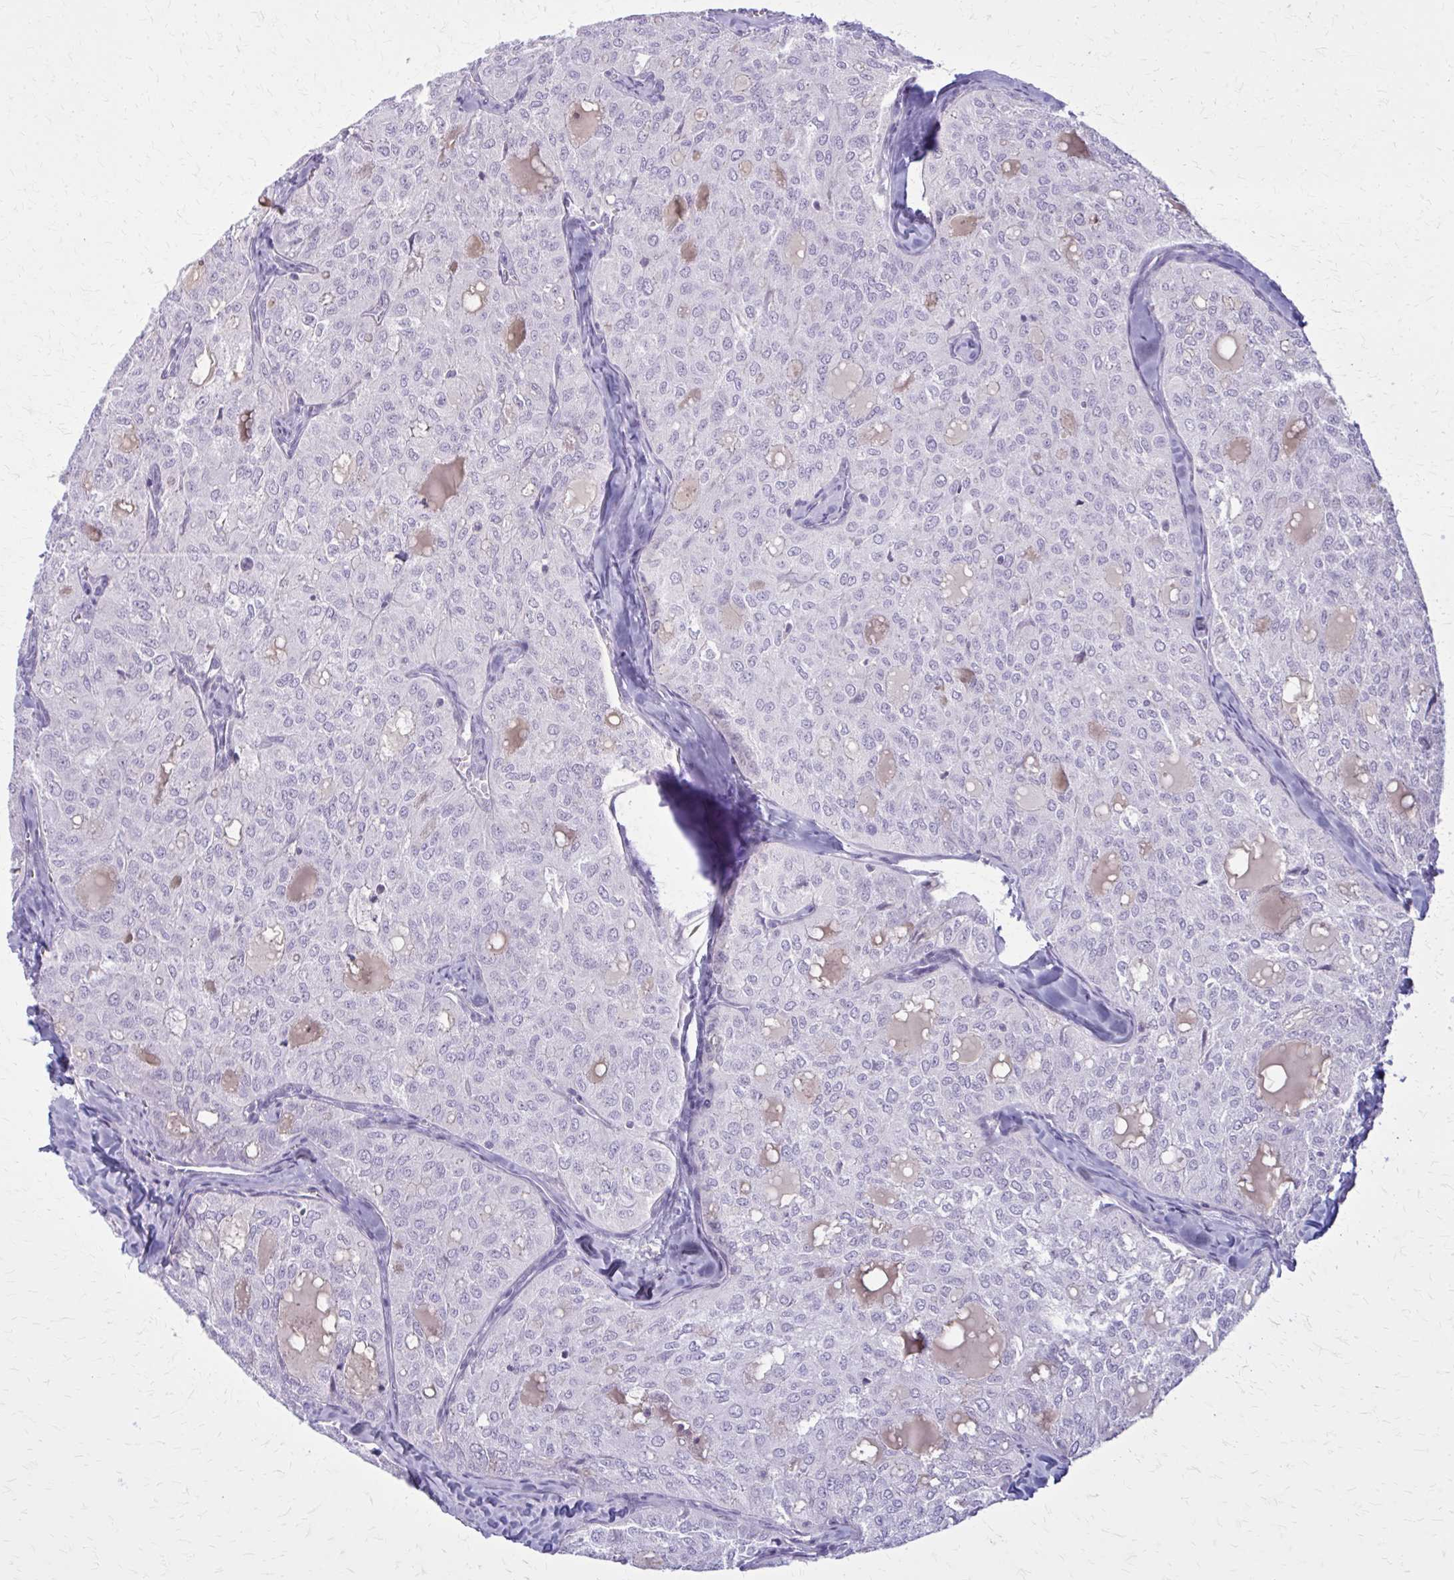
{"staining": {"intensity": "negative", "quantity": "none", "location": "none"}, "tissue": "thyroid cancer", "cell_type": "Tumor cells", "image_type": "cancer", "snomed": [{"axis": "morphology", "description": "Follicular adenoma carcinoma, NOS"}, {"axis": "topography", "description": "Thyroid gland"}], "caption": "Immunohistochemistry (IHC) micrograph of human follicular adenoma carcinoma (thyroid) stained for a protein (brown), which displays no staining in tumor cells. (Stains: DAB IHC with hematoxylin counter stain, Microscopy: brightfield microscopy at high magnification).", "gene": "OR4A47", "patient": {"sex": "male", "age": 75}}